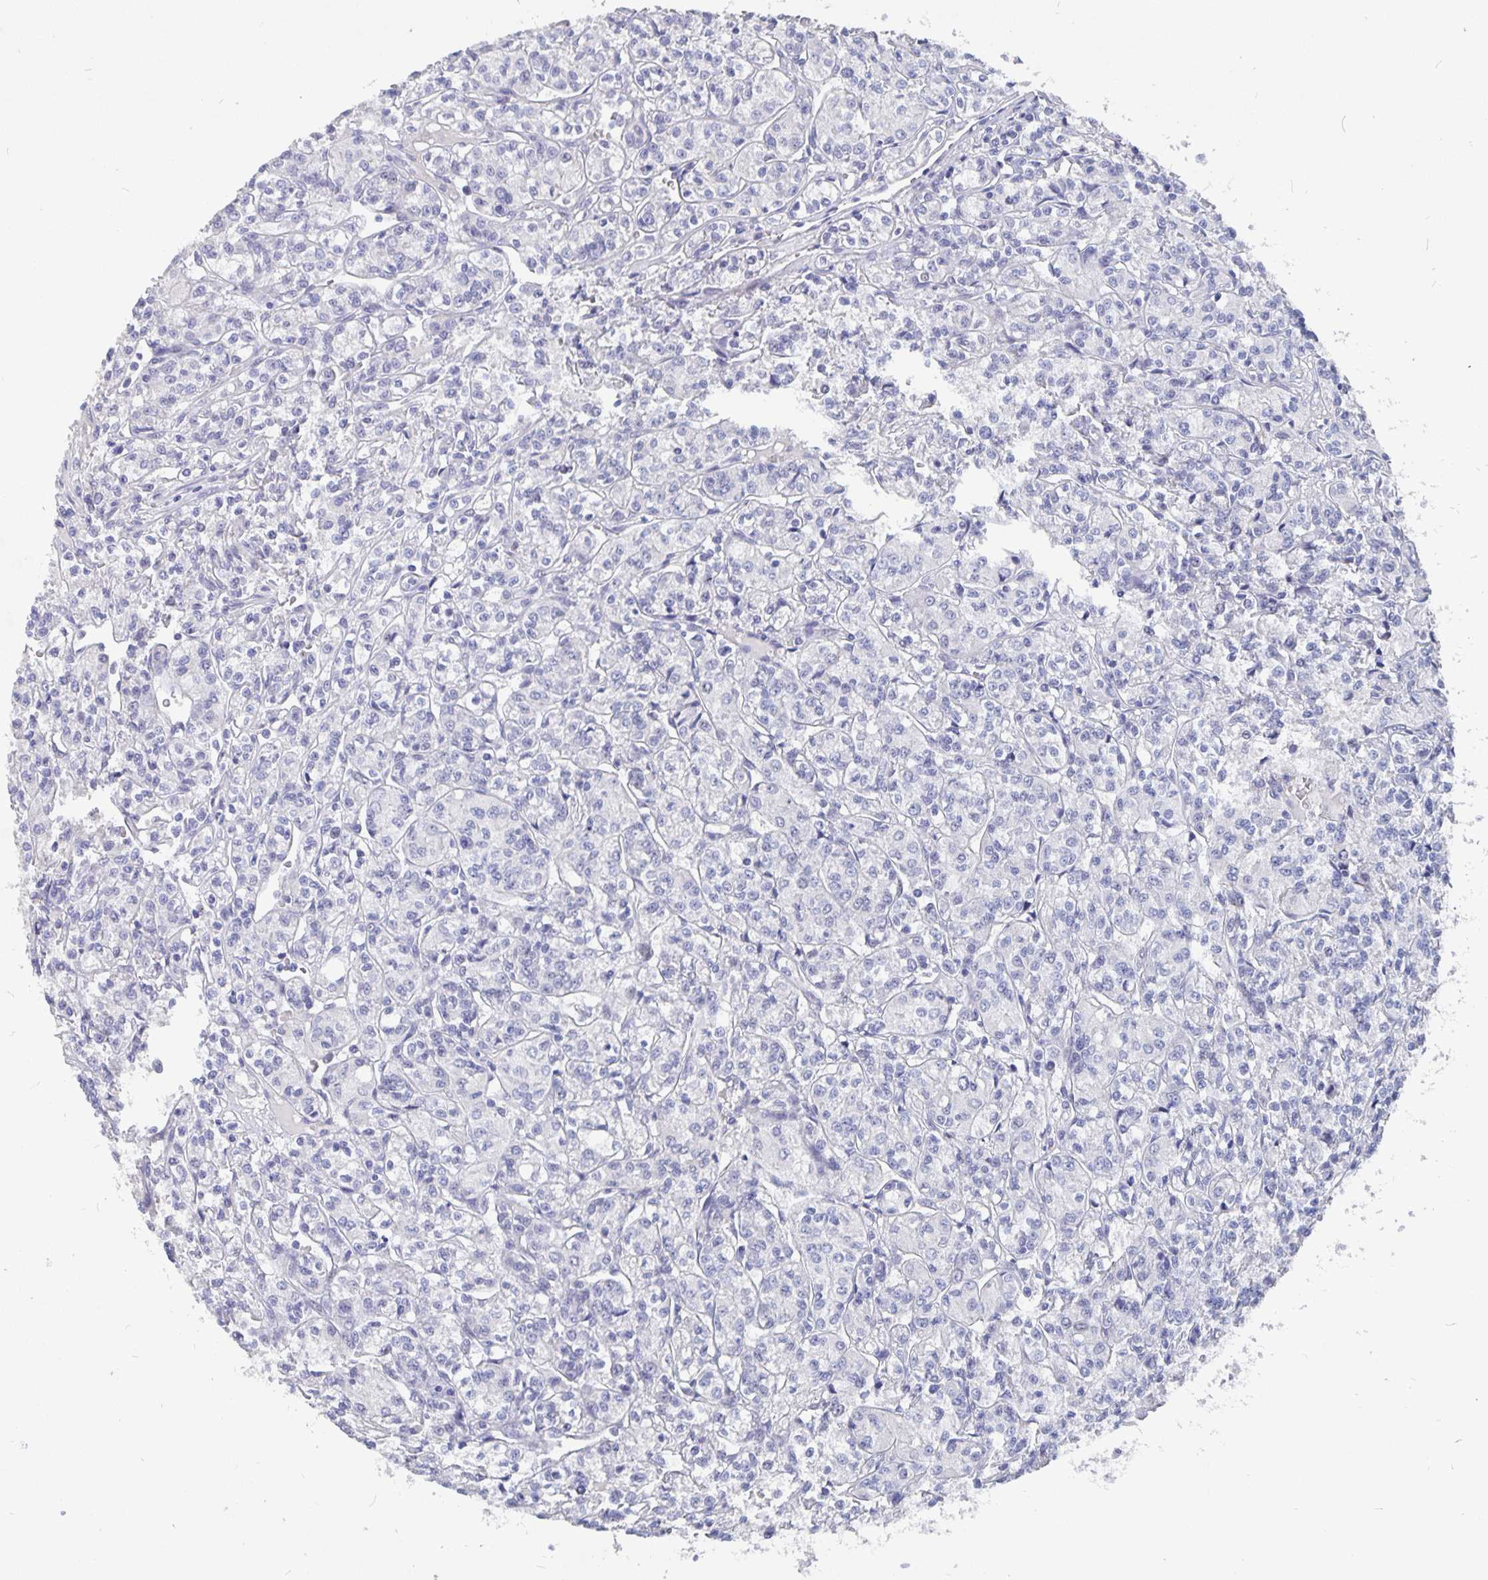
{"staining": {"intensity": "negative", "quantity": "none", "location": "none"}, "tissue": "renal cancer", "cell_type": "Tumor cells", "image_type": "cancer", "snomed": [{"axis": "morphology", "description": "Adenocarcinoma, NOS"}, {"axis": "topography", "description": "Kidney"}], "caption": "Tumor cells are negative for brown protein staining in renal cancer (adenocarcinoma).", "gene": "SMOC1", "patient": {"sex": "male", "age": 36}}